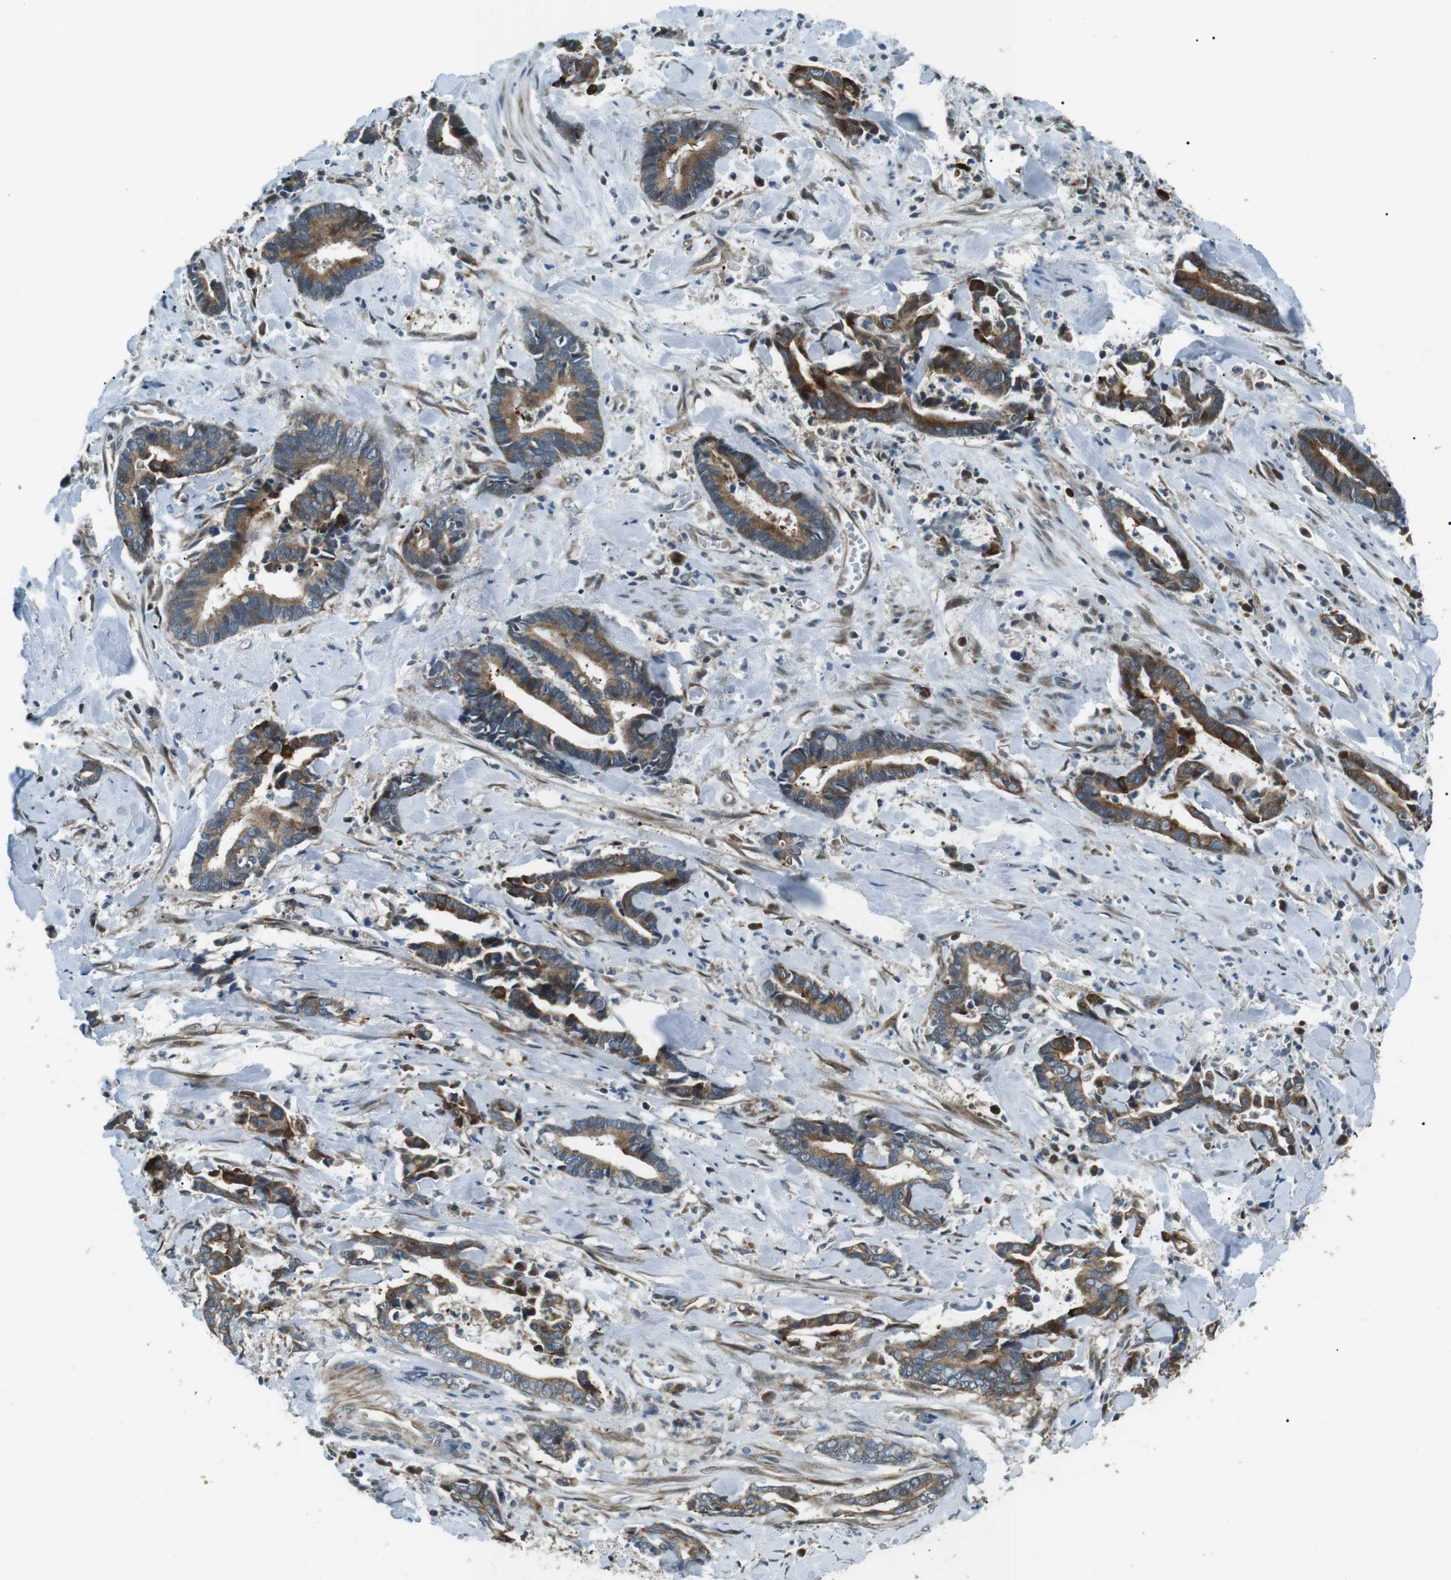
{"staining": {"intensity": "moderate", "quantity": ">75%", "location": "cytoplasmic/membranous"}, "tissue": "cervical cancer", "cell_type": "Tumor cells", "image_type": "cancer", "snomed": [{"axis": "morphology", "description": "Adenocarcinoma, NOS"}, {"axis": "topography", "description": "Cervix"}], "caption": "Human cervical cancer stained for a protein (brown) reveals moderate cytoplasmic/membranous positive expression in about >75% of tumor cells.", "gene": "TMEM74", "patient": {"sex": "female", "age": 44}}